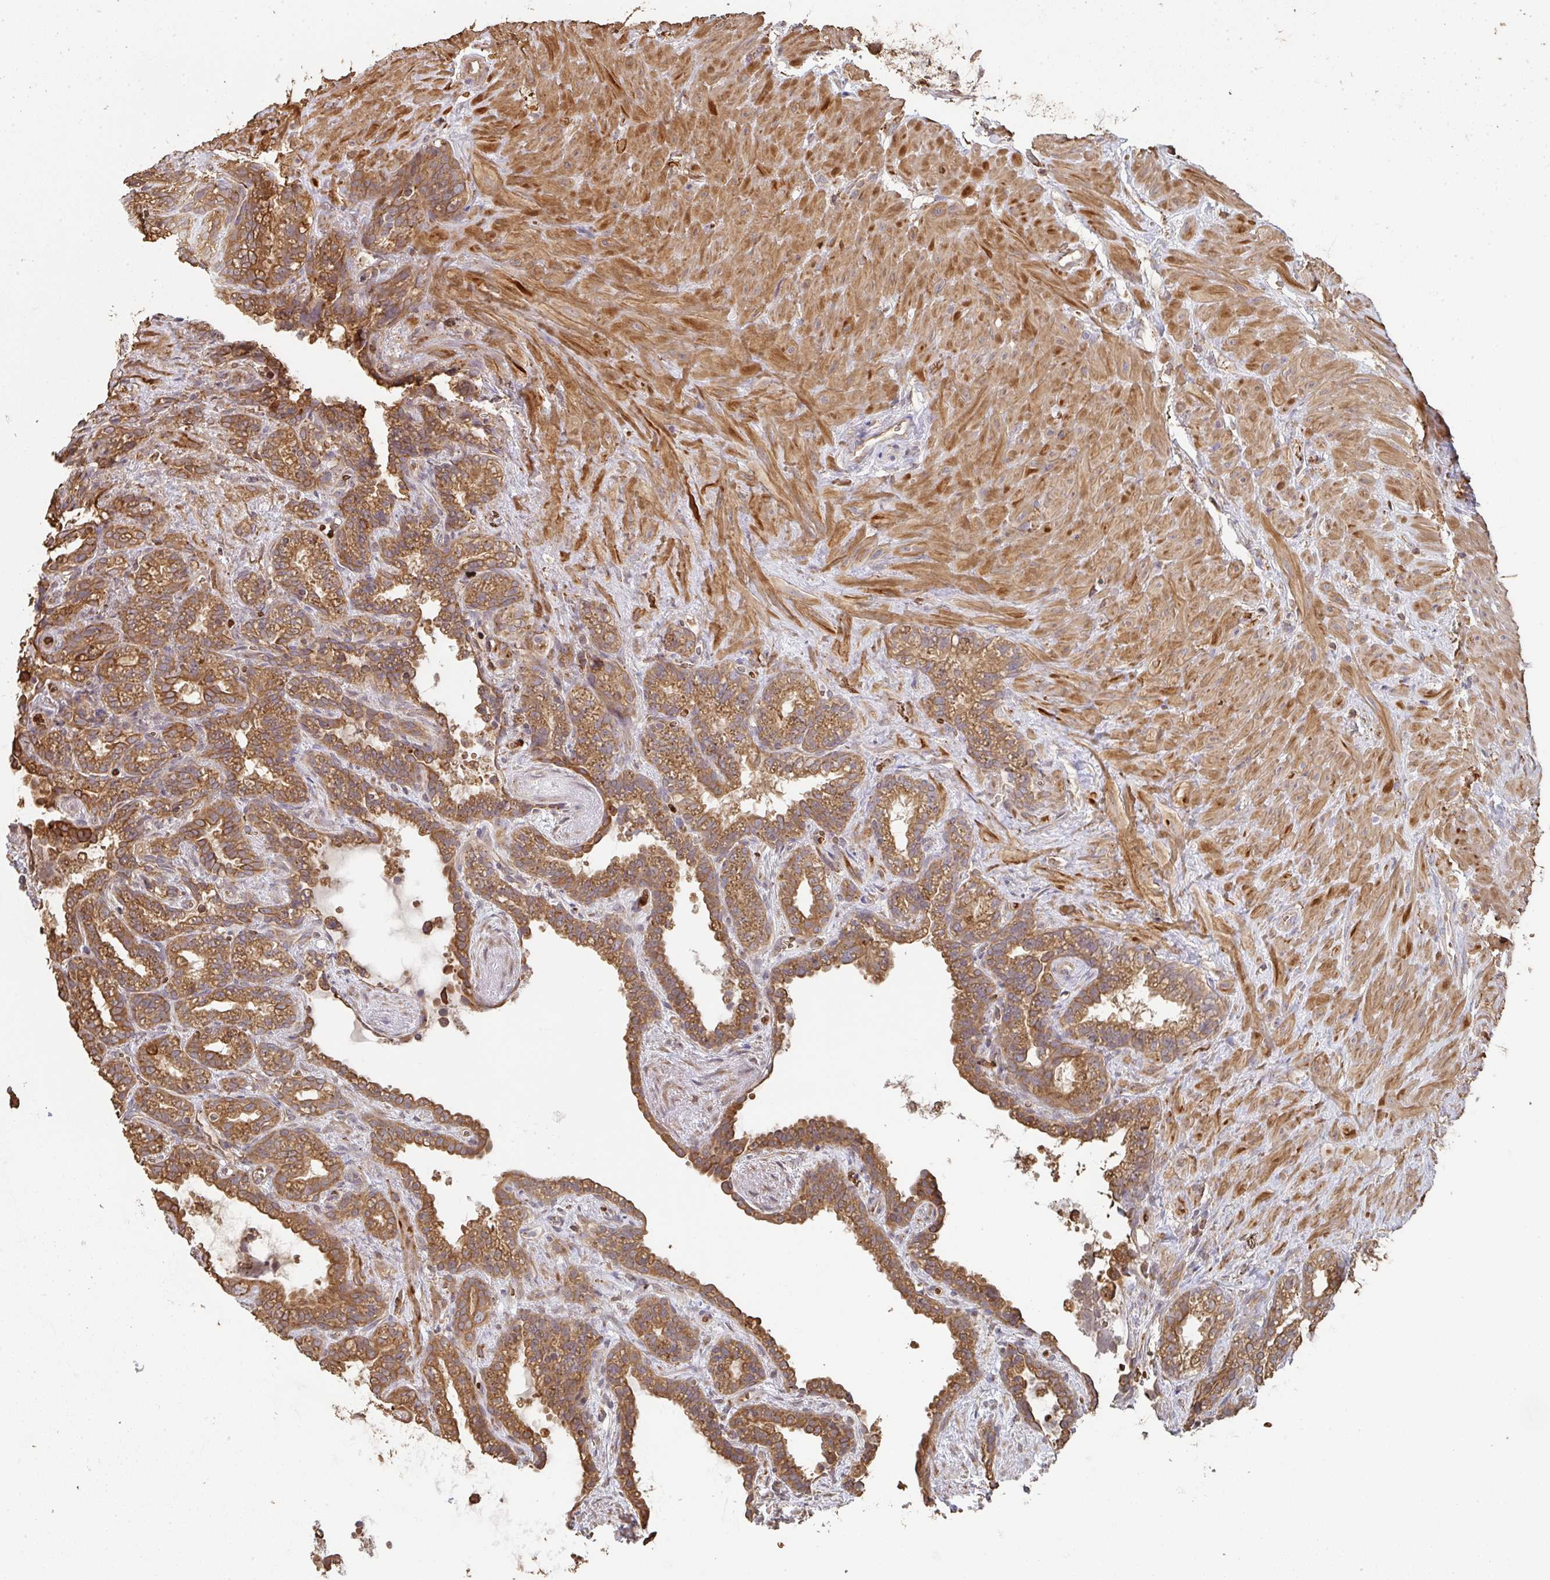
{"staining": {"intensity": "moderate", "quantity": ">75%", "location": "cytoplasmic/membranous"}, "tissue": "seminal vesicle", "cell_type": "Glandular cells", "image_type": "normal", "snomed": [{"axis": "morphology", "description": "Normal tissue, NOS"}, {"axis": "topography", "description": "Seminal veicle"}], "caption": "DAB immunohistochemical staining of unremarkable seminal vesicle reveals moderate cytoplasmic/membranous protein expression in approximately >75% of glandular cells.", "gene": "POLG", "patient": {"sex": "male", "age": 76}}